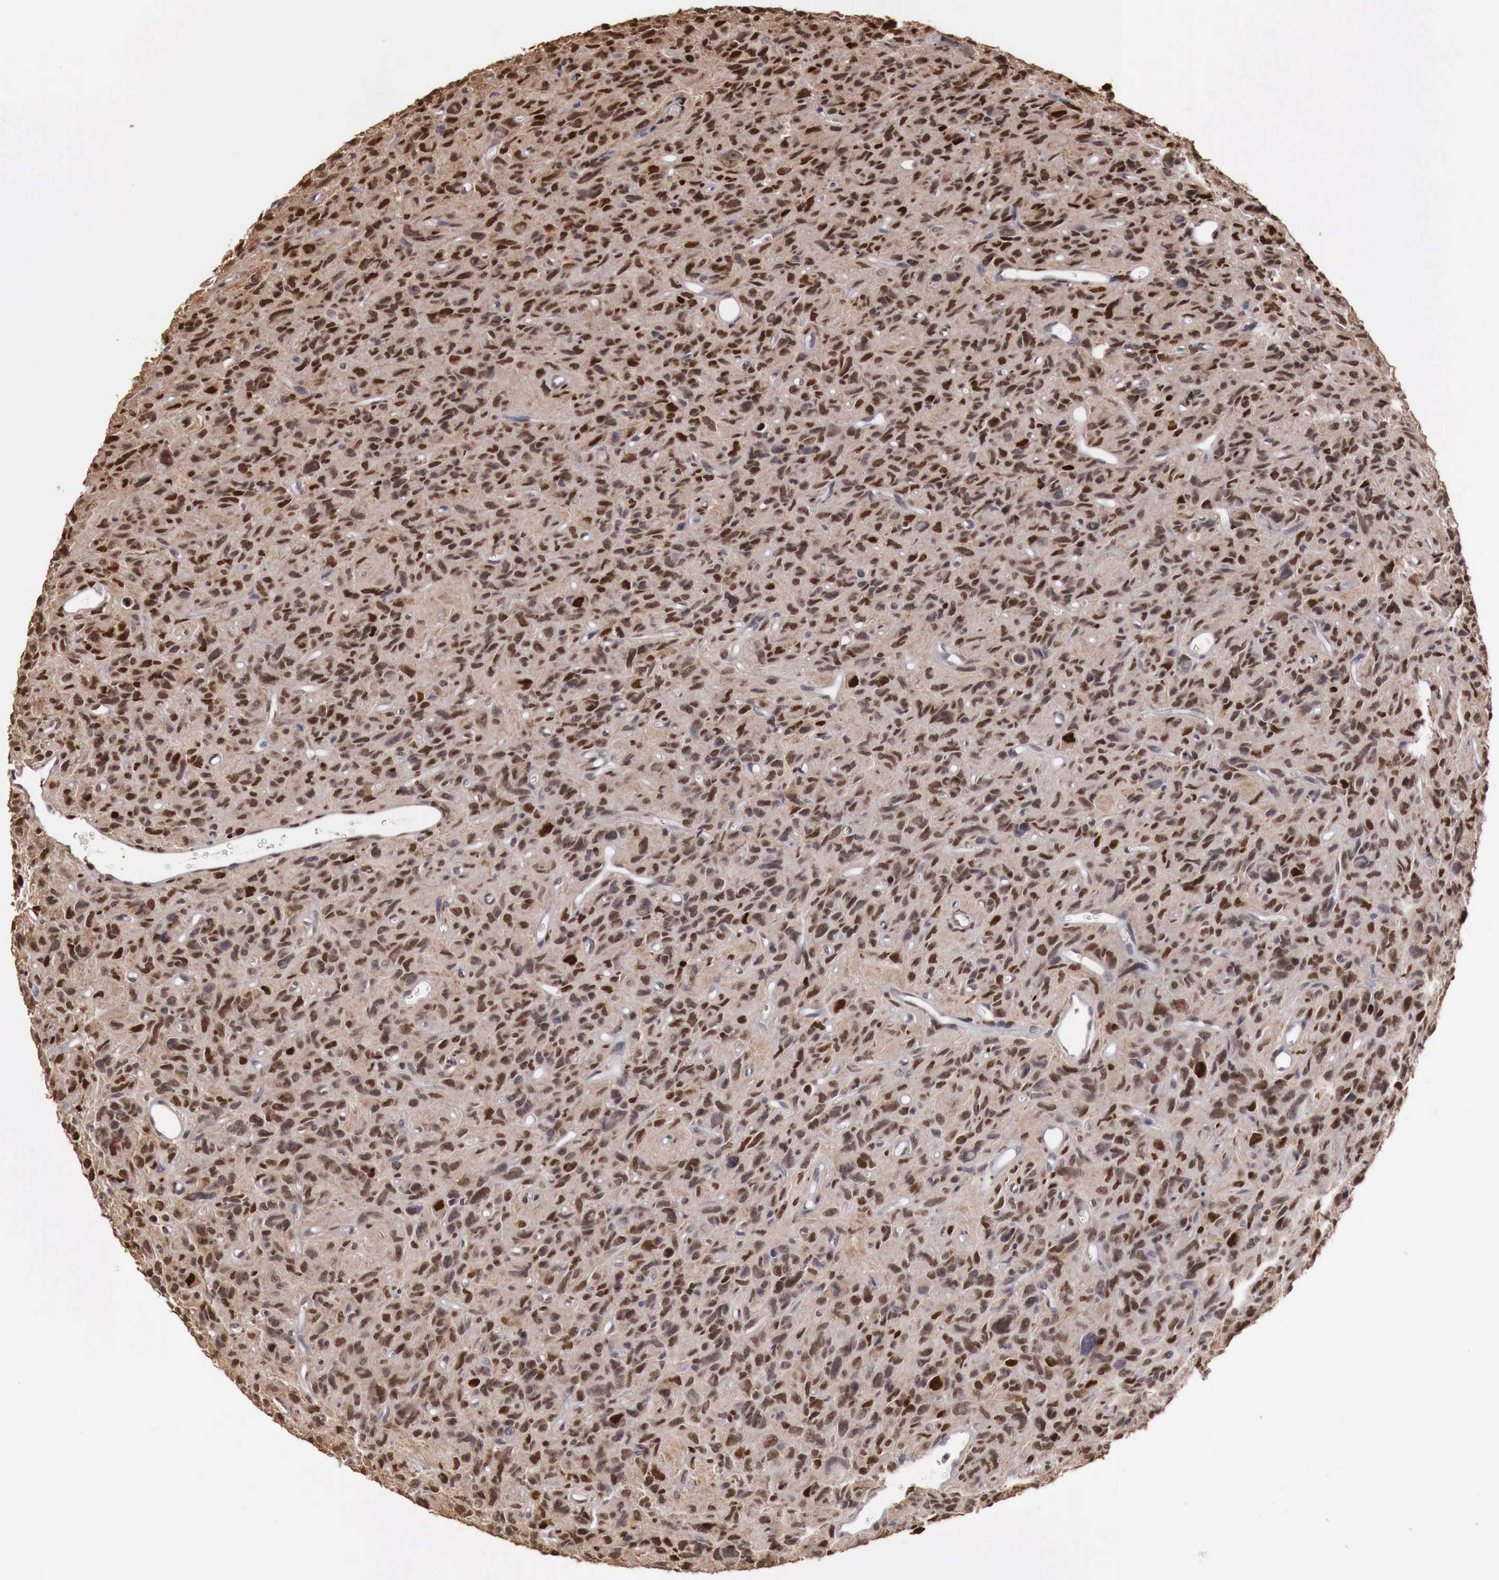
{"staining": {"intensity": "strong", "quantity": ">75%", "location": "nuclear"}, "tissue": "glioma", "cell_type": "Tumor cells", "image_type": "cancer", "snomed": [{"axis": "morphology", "description": "Glioma, malignant, High grade"}, {"axis": "topography", "description": "Brain"}], "caption": "The photomicrograph reveals staining of high-grade glioma (malignant), revealing strong nuclear protein expression (brown color) within tumor cells.", "gene": "KHDRBS2", "patient": {"sex": "female", "age": 60}}